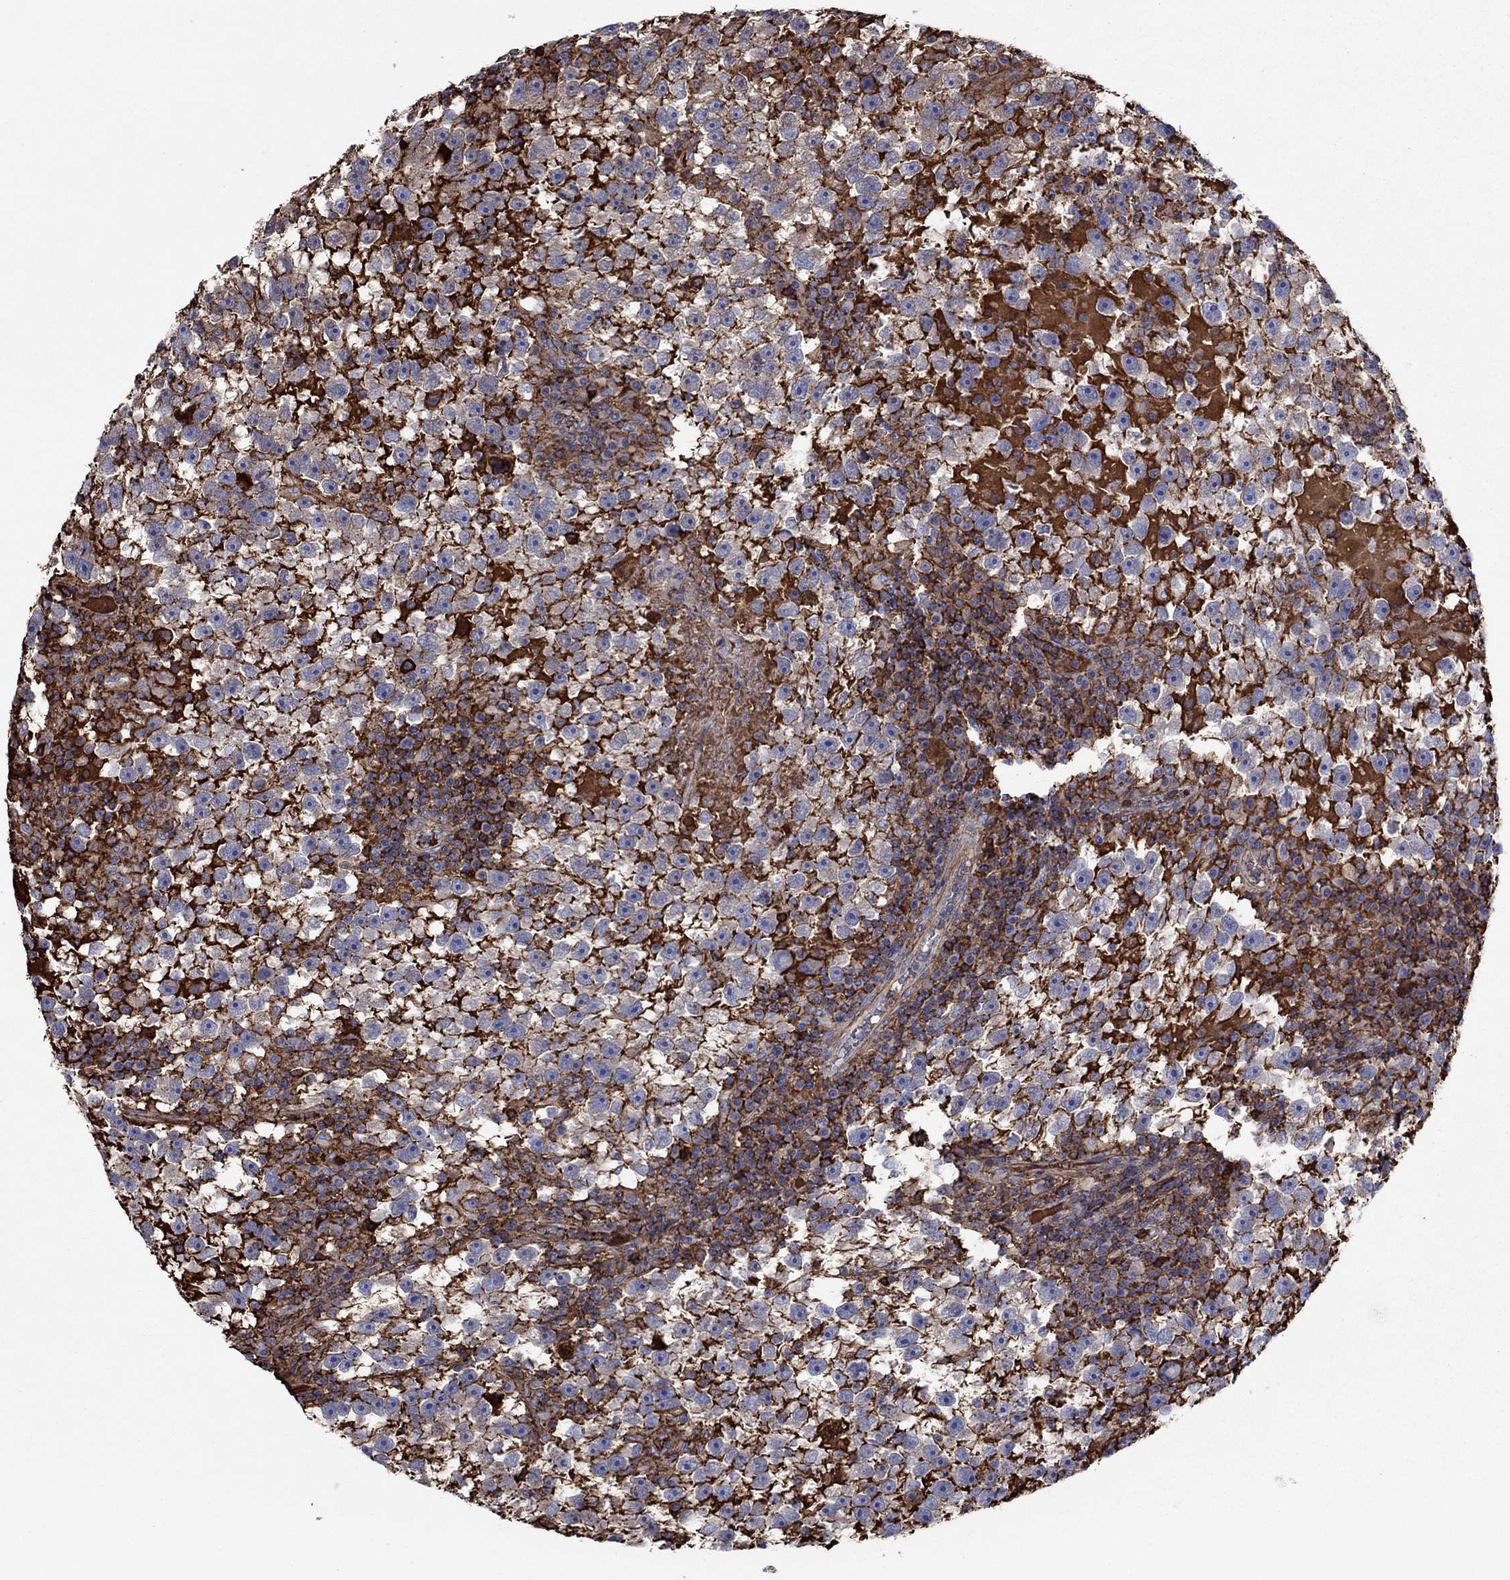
{"staining": {"intensity": "strong", "quantity": "<25%", "location": "cytoplasmic/membranous"}, "tissue": "testis cancer", "cell_type": "Tumor cells", "image_type": "cancer", "snomed": [{"axis": "morphology", "description": "Seminoma, NOS"}, {"axis": "topography", "description": "Testis"}], "caption": "The histopathology image shows staining of testis cancer (seminoma), revealing strong cytoplasmic/membranous protein staining (brown color) within tumor cells.", "gene": "HPX", "patient": {"sex": "male", "age": 47}}